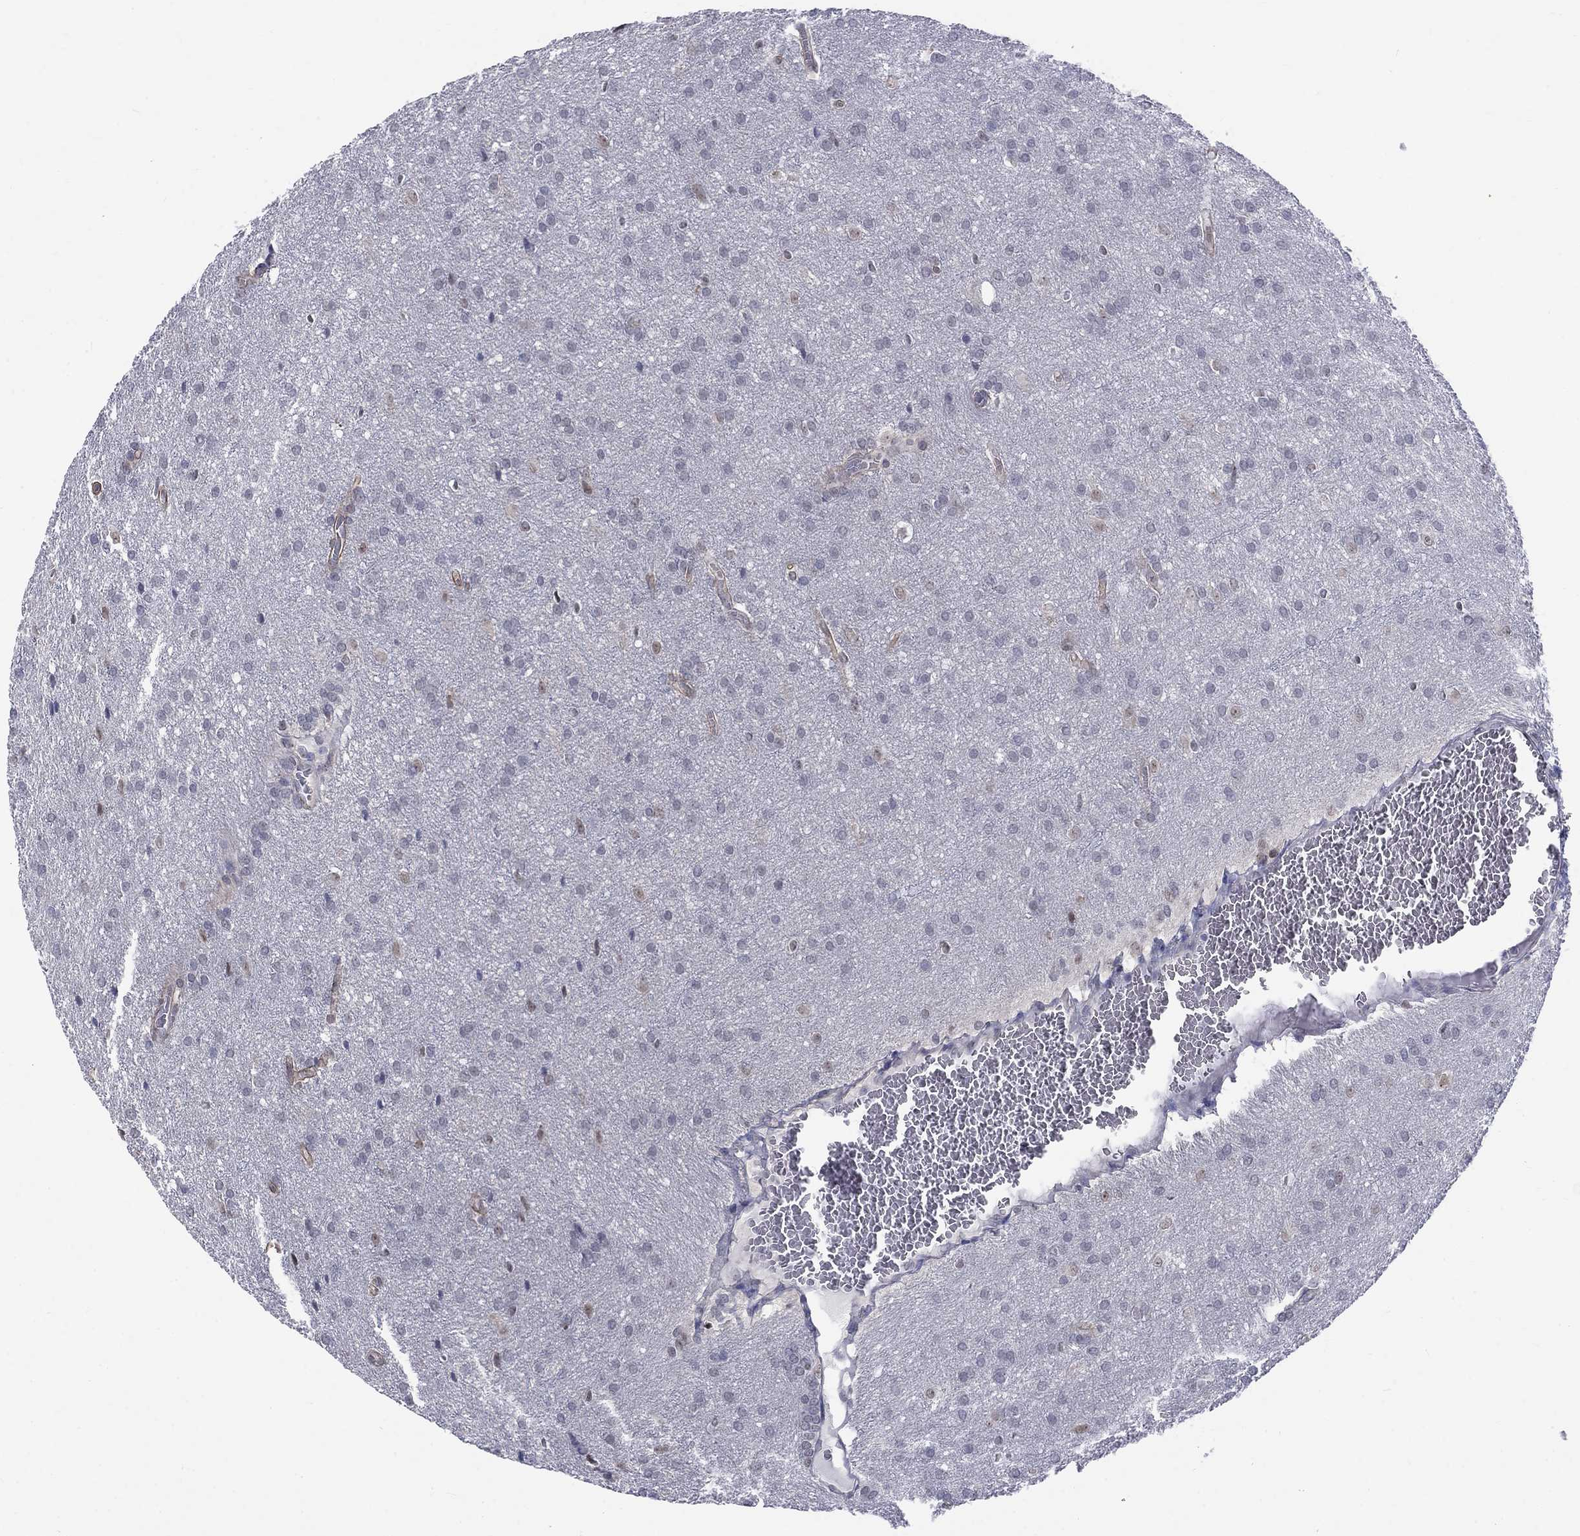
{"staining": {"intensity": "negative", "quantity": "none", "location": "none"}, "tissue": "glioma", "cell_type": "Tumor cells", "image_type": "cancer", "snomed": [{"axis": "morphology", "description": "Glioma, malignant, Low grade"}, {"axis": "topography", "description": "Brain"}], "caption": "A high-resolution photomicrograph shows IHC staining of low-grade glioma (malignant), which displays no significant positivity in tumor cells.", "gene": "EGFLAM", "patient": {"sex": "female", "age": 32}}